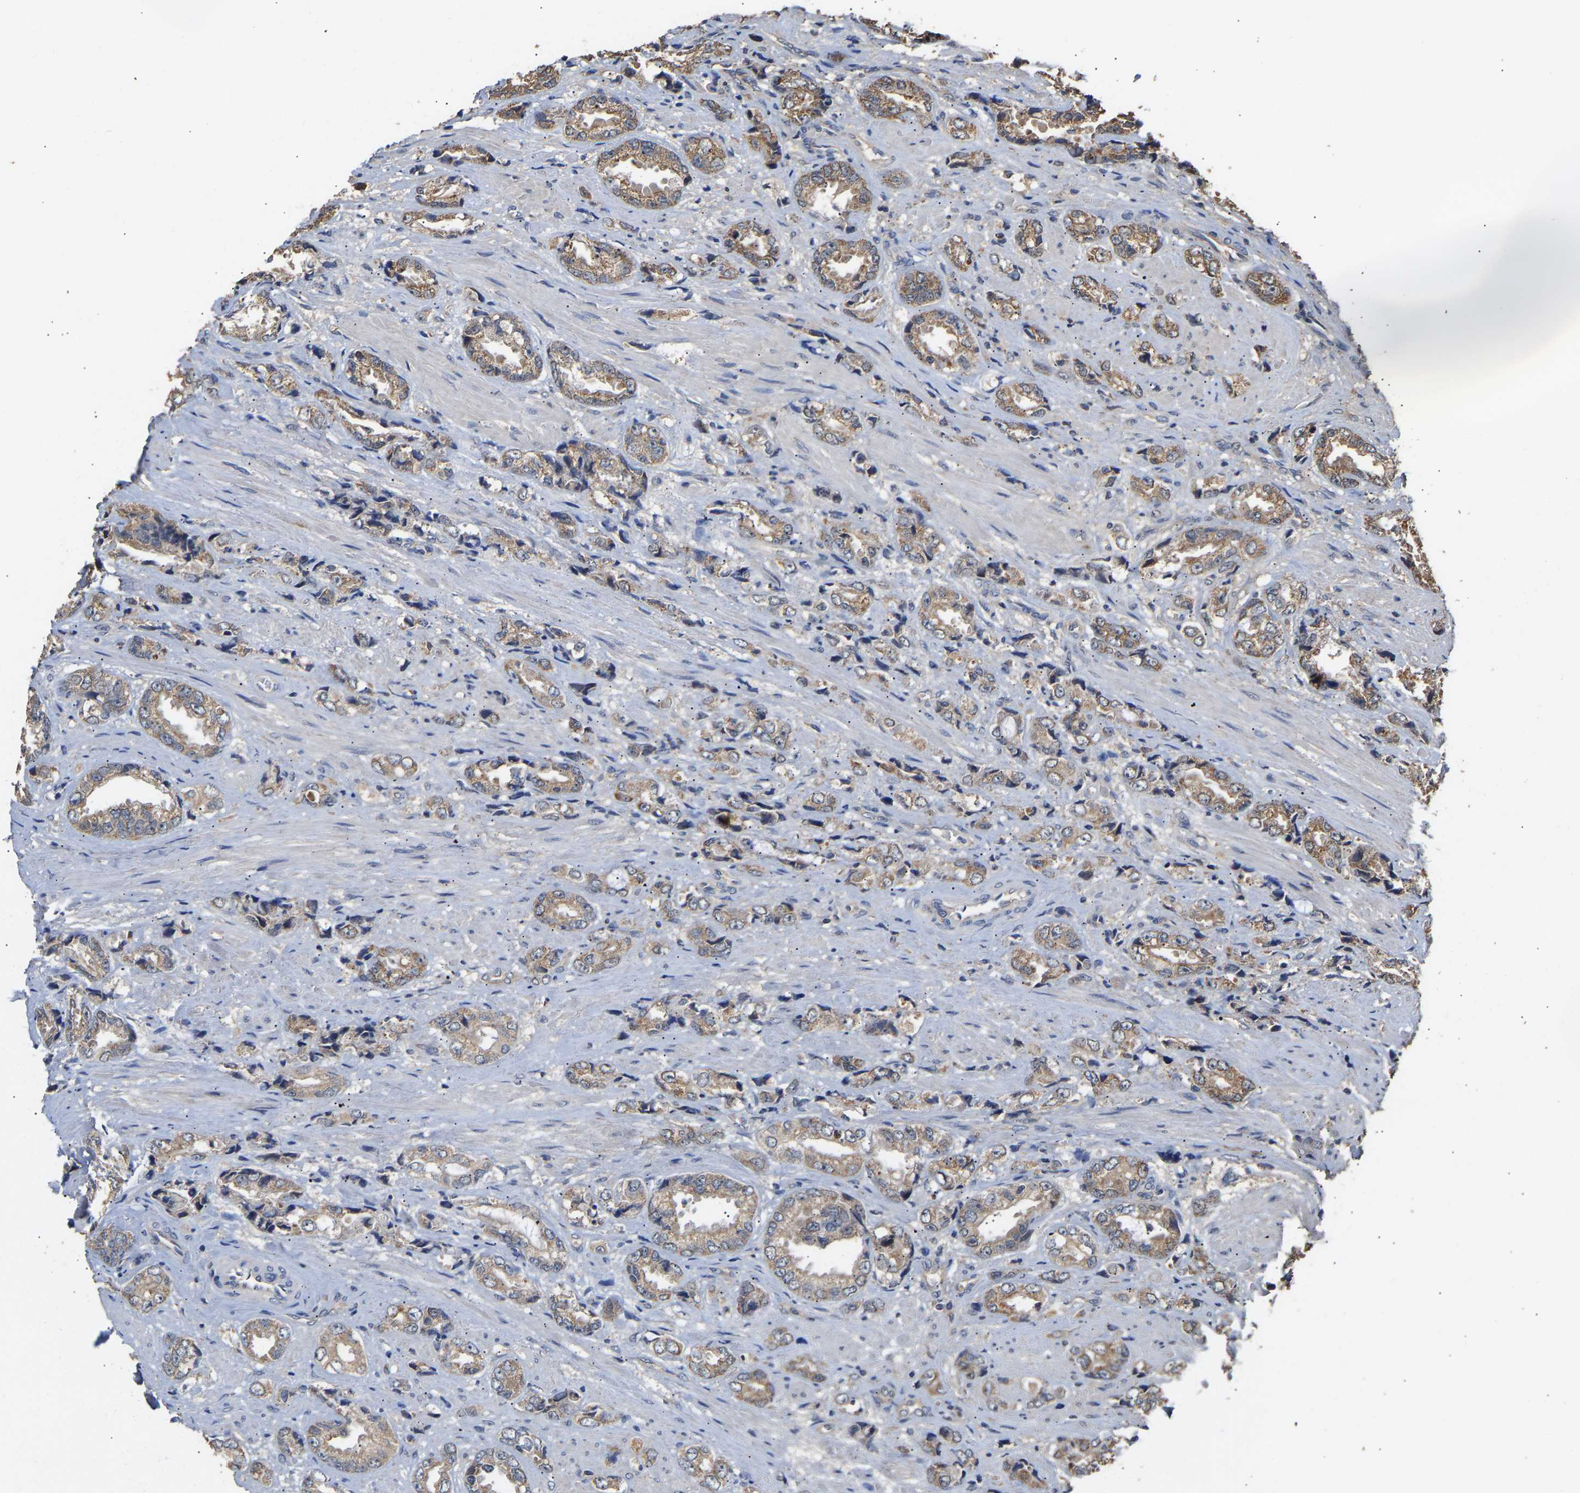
{"staining": {"intensity": "moderate", "quantity": ">75%", "location": "cytoplasmic/membranous"}, "tissue": "prostate cancer", "cell_type": "Tumor cells", "image_type": "cancer", "snomed": [{"axis": "morphology", "description": "Adenocarcinoma, High grade"}, {"axis": "topography", "description": "Prostate"}], "caption": "A brown stain highlights moderate cytoplasmic/membranous staining of a protein in human prostate high-grade adenocarcinoma tumor cells. Using DAB (brown) and hematoxylin (blue) stains, captured at high magnification using brightfield microscopy.", "gene": "ZNF26", "patient": {"sex": "male", "age": 61}}